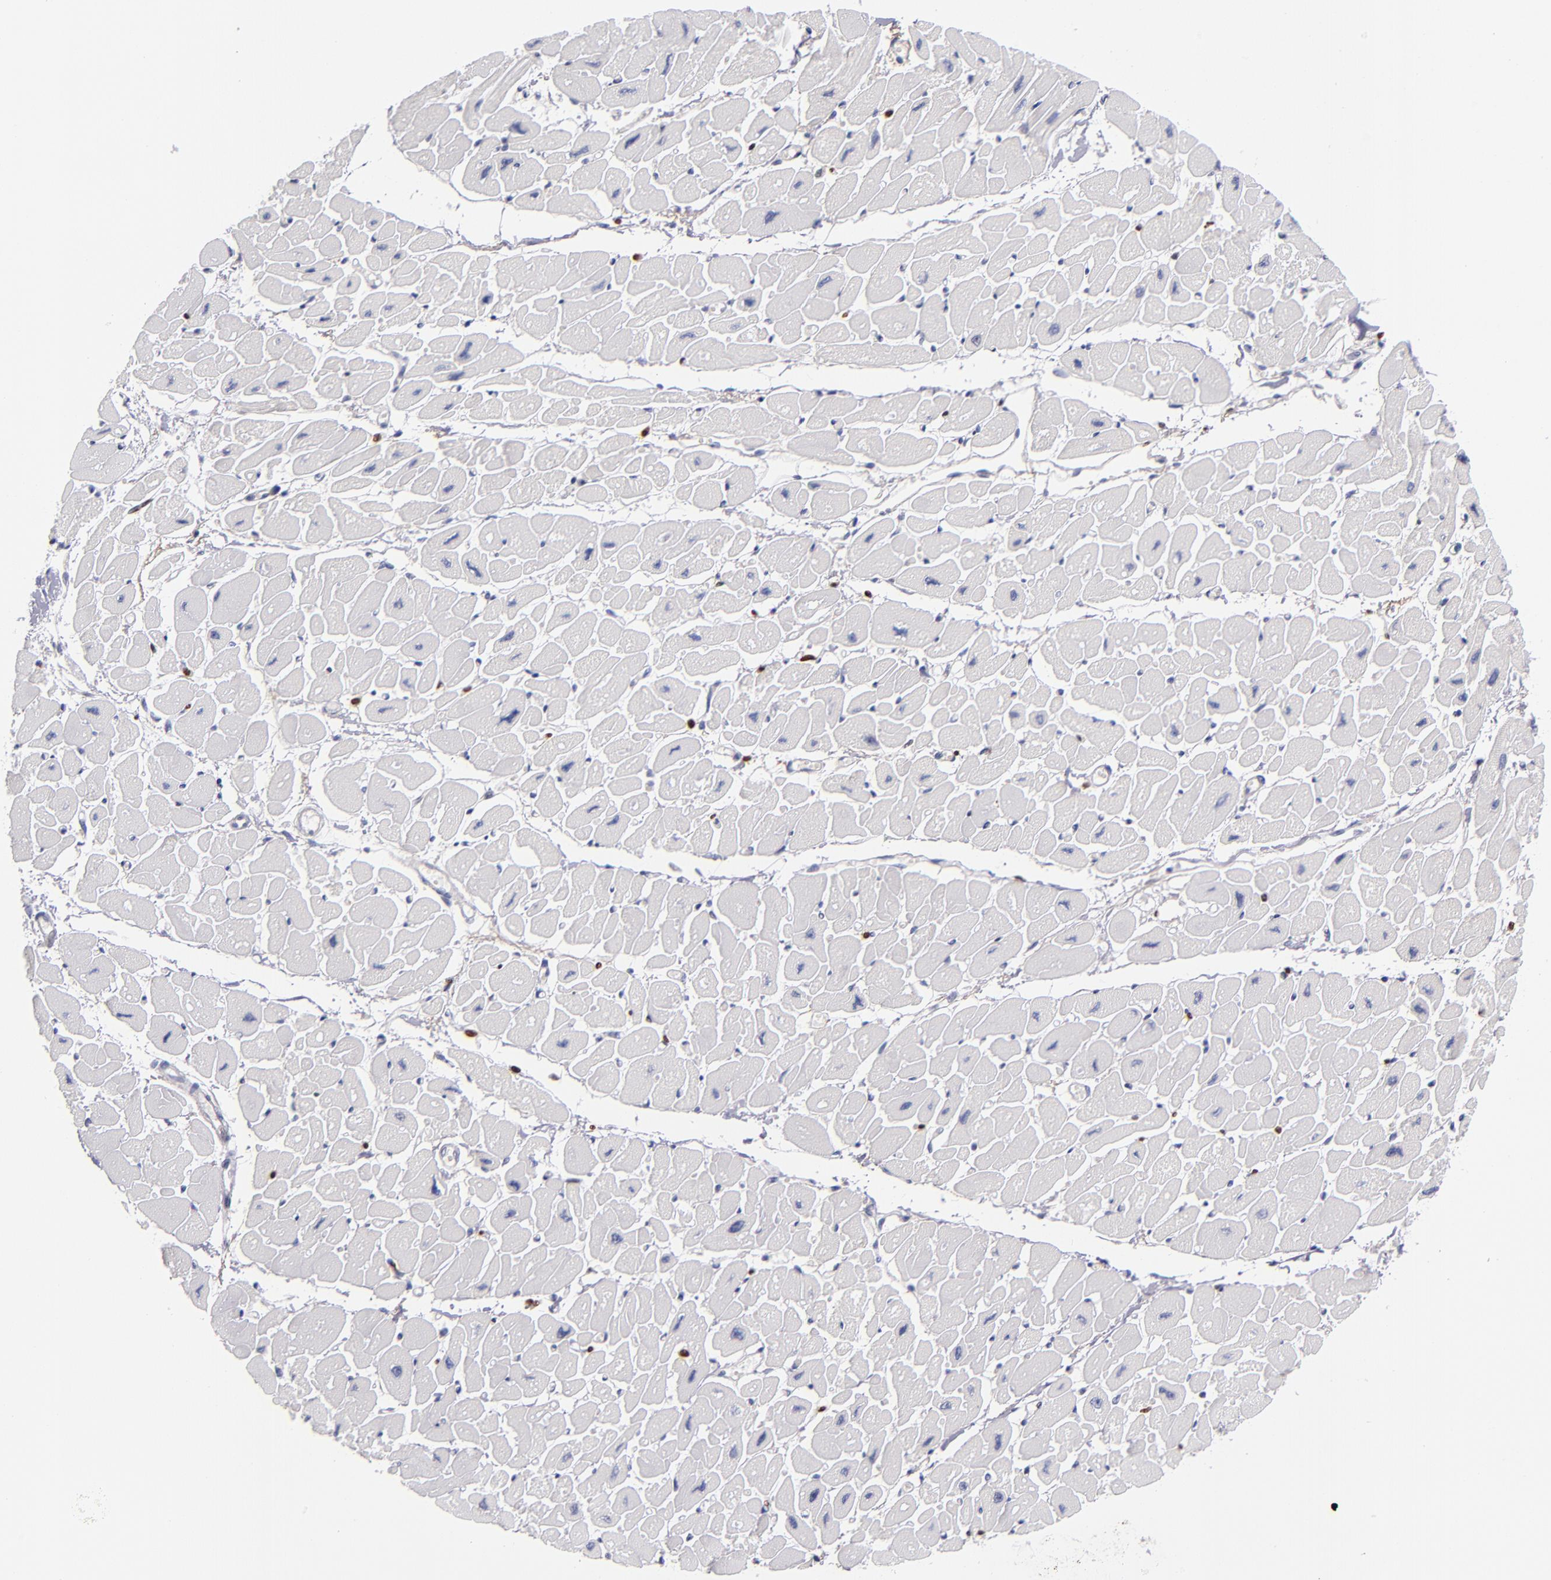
{"staining": {"intensity": "negative", "quantity": "none", "location": "none"}, "tissue": "heart muscle", "cell_type": "Cardiomyocytes", "image_type": "normal", "snomed": [{"axis": "morphology", "description": "Normal tissue, NOS"}, {"axis": "topography", "description": "Heart"}], "caption": "IHC of normal heart muscle demonstrates no staining in cardiomyocytes. (Stains: DAB (3,3'-diaminobenzidine) immunohistochemistry (IHC) with hematoxylin counter stain, Microscopy: brightfield microscopy at high magnification).", "gene": "CDKL5", "patient": {"sex": "female", "age": 54}}